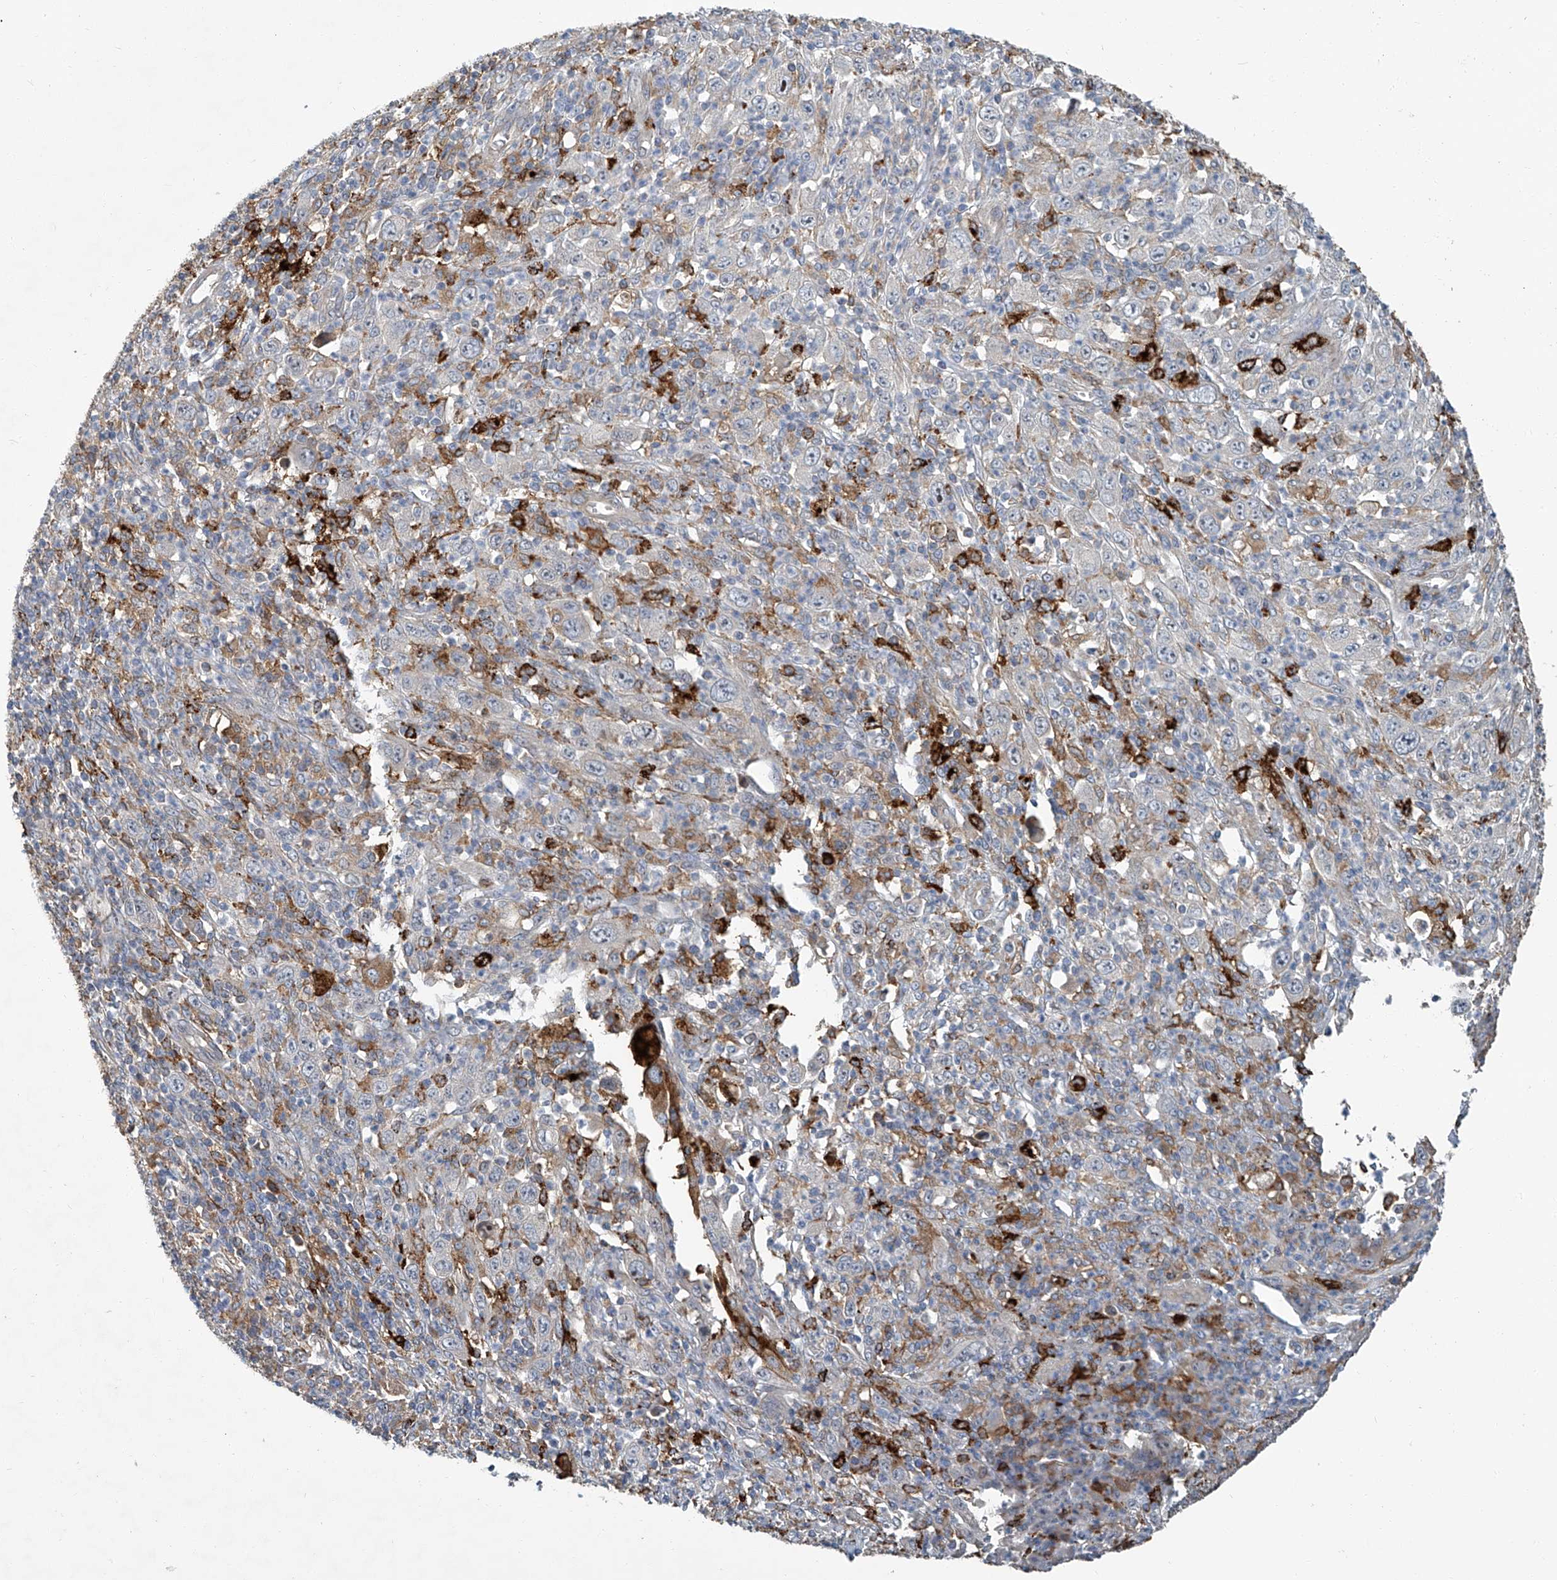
{"staining": {"intensity": "strong", "quantity": "<25%", "location": "cytoplasmic/membranous"}, "tissue": "melanoma", "cell_type": "Tumor cells", "image_type": "cancer", "snomed": [{"axis": "morphology", "description": "Malignant melanoma, Metastatic site"}, {"axis": "topography", "description": "Skin"}], "caption": "A micrograph showing strong cytoplasmic/membranous staining in about <25% of tumor cells in melanoma, as visualized by brown immunohistochemical staining.", "gene": "FAM167A", "patient": {"sex": "female", "age": 56}}